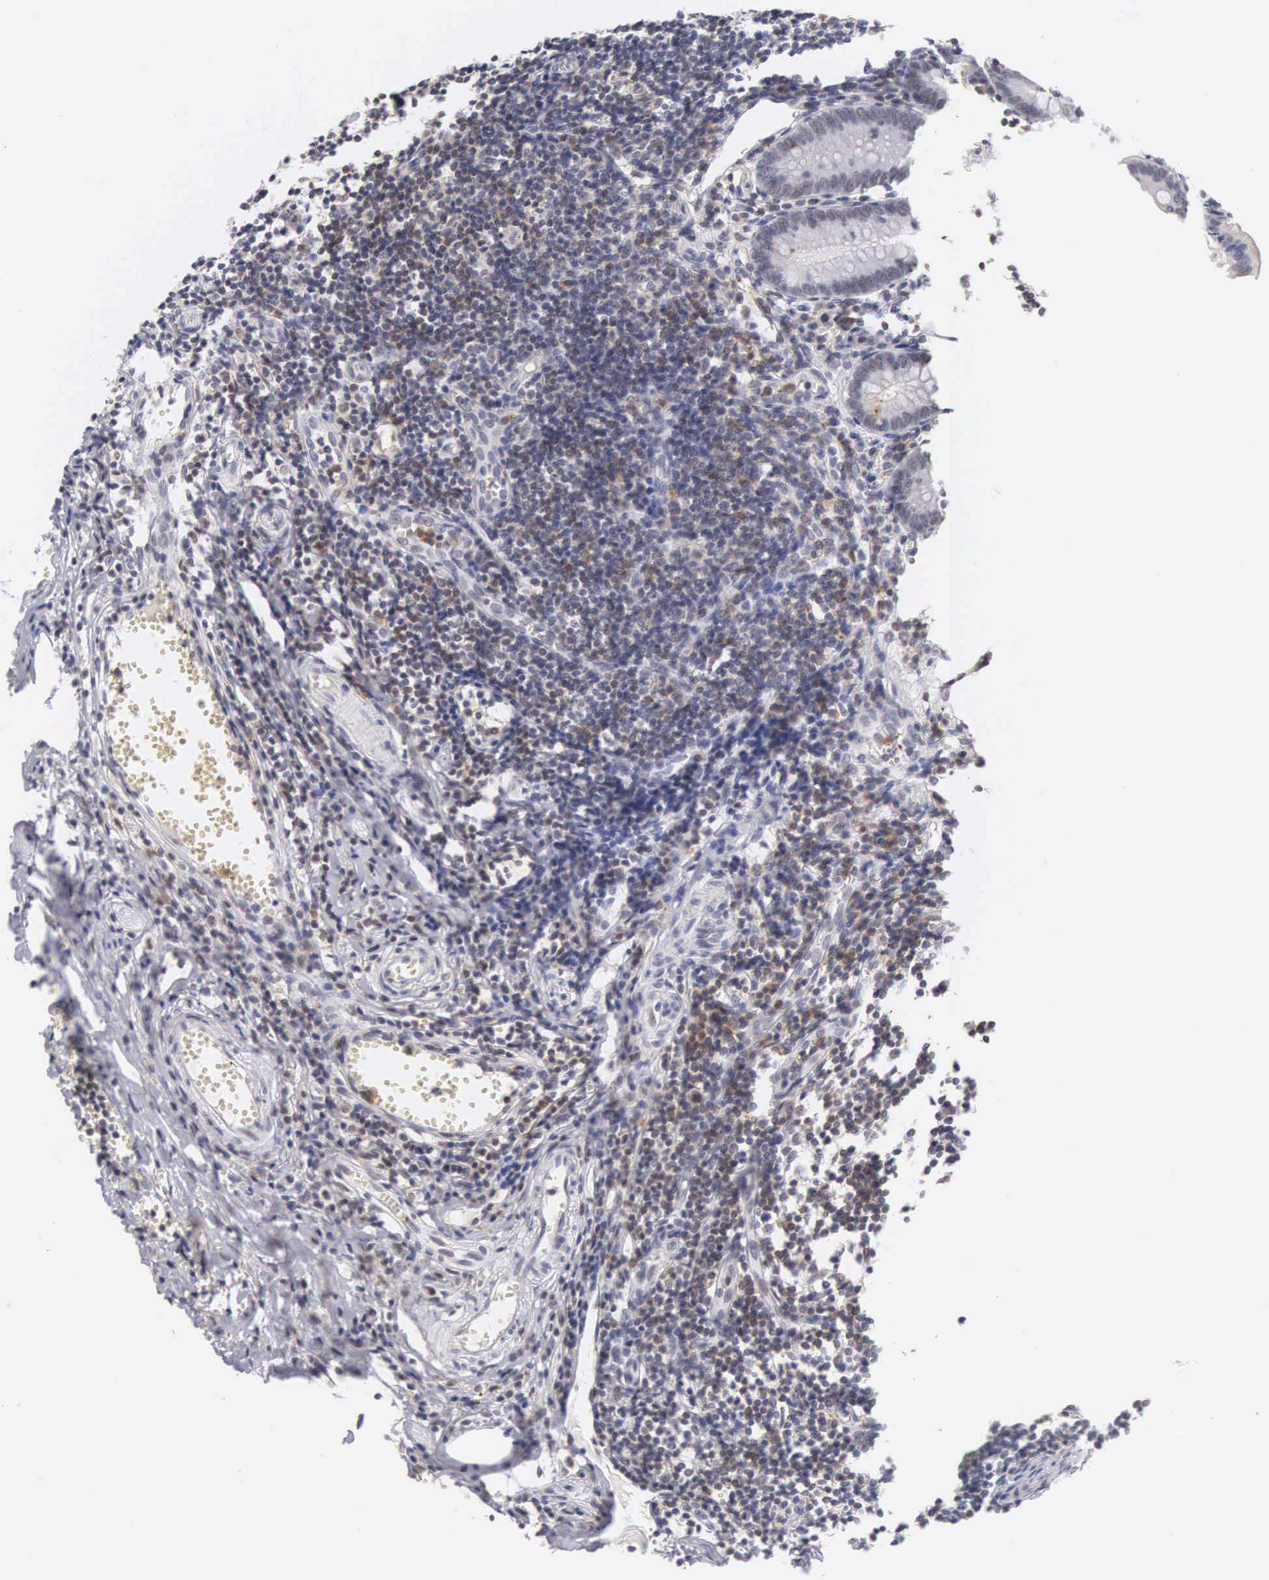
{"staining": {"intensity": "weak", "quantity": "25%-75%", "location": "nuclear"}, "tissue": "appendix", "cell_type": "Glandular cells", "image_type": "normal", "snomed": [{"axis": "morphology", "description": "Normal tissue, NOS"}, {"axis": "topography", "description": "Appendix"}], "caption": "A brown stain labels weak nuclear expression of a protein in glandular cells of benign appendix.", "gene": "FAM47A", "patient": {"sex": "female", "age": 19}}